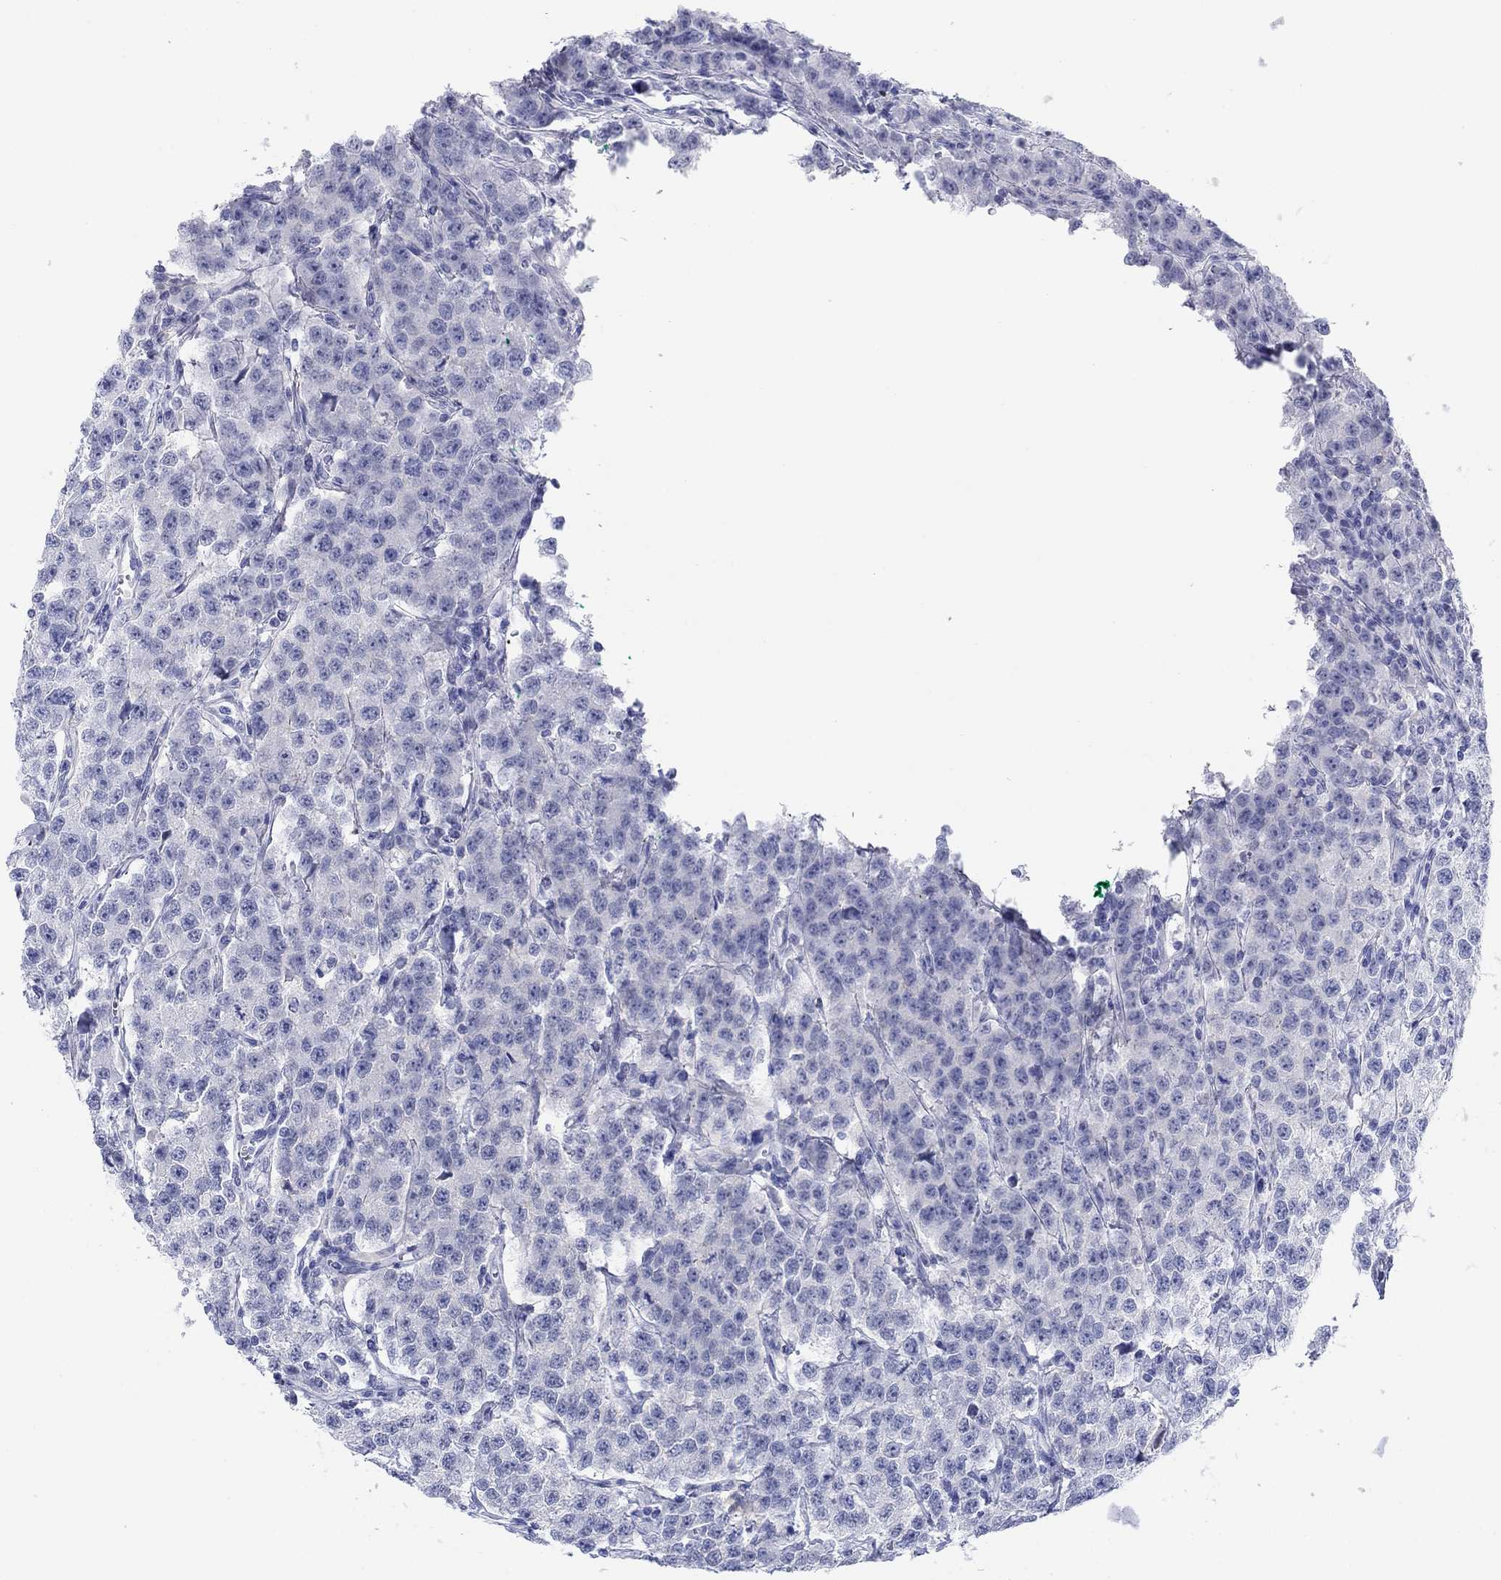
{"staining": {"intensity": "negative", "quantity": "none", "location": "none"}, "tissue": "testis cancer", "cell_type": "Tumor cells", "image_type": "cancer", "snomed": [{"axis": "morphology", "description": "Seminoma, NOS"}, {"axis": "topography", "description": "Testis"}], "caption": "Testis seminoma was stained to show a protein in brown. There is no significant staining in tumor cells.", "gene": "ATP1B1", "patient": {"sex": "male", "age": 59}}